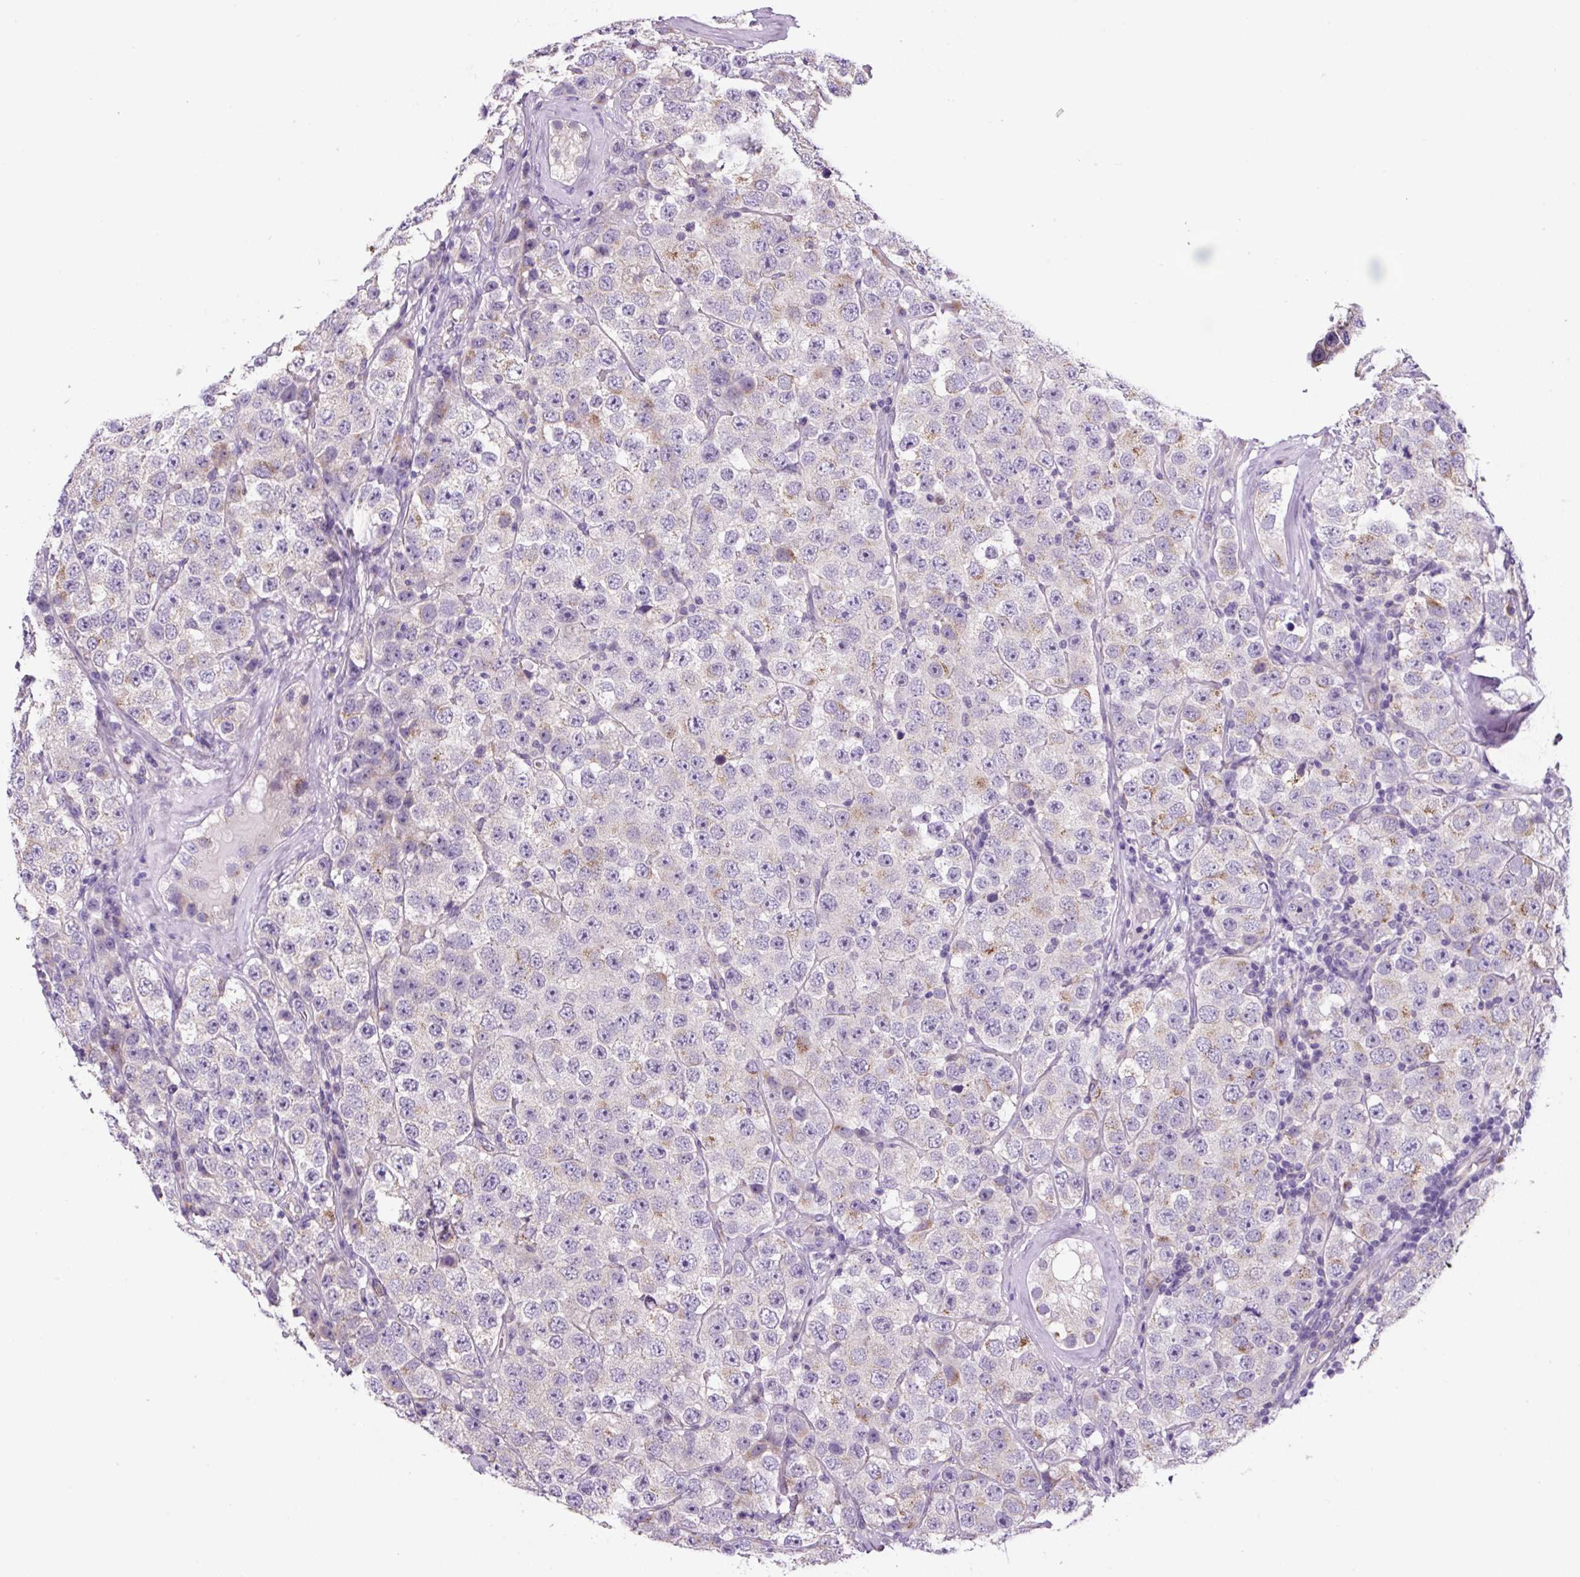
{"staining": {"intensity": "moderate", "quantity": "<25%", "location": "cytoplasmic/membranous"}, "tissue": "testis cancer", "cell_type": "Tumor cells", "image_type": "cancer", "snomed": [{"axis": "morphology", "description": "Seminoma, NOS"}, {"axis": "topography", "description": "Testis"}], "caption": "Testis cancer (seminoma) tissue exhibits moderate cytoplasmic/membranous expression in approximately <25% of tumor cells, visualized by immunohistochemistry. (DAB = brown stain, brightfield microscopy at high magnification).", "gene": "GORASP1", "patient": {"sex": "male", "age": 28}}